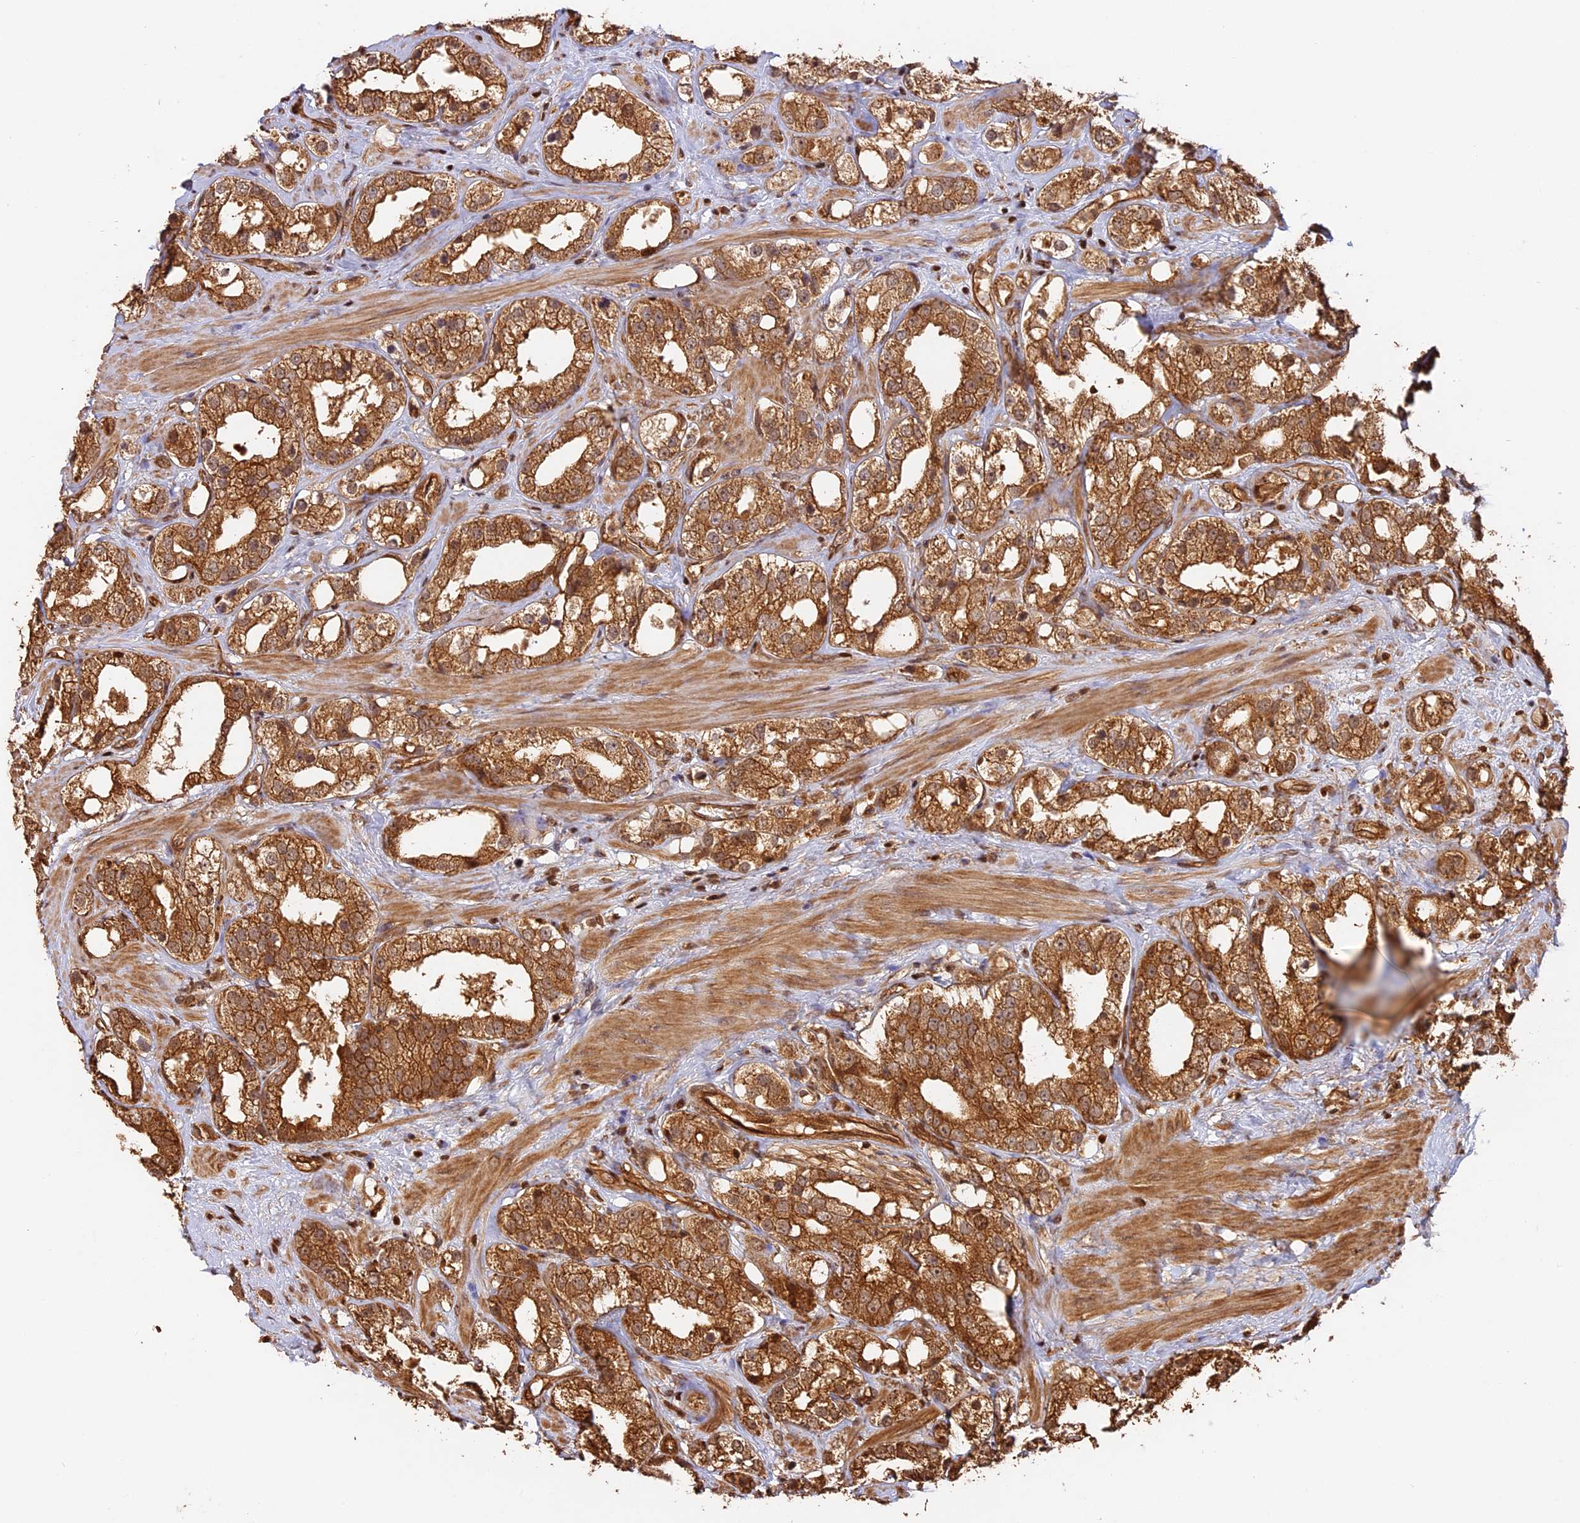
{"staining": {"intensity": "moderate", "quantity": ">75%", "location": "cytoplasmic/membranous"}, "tissue": "prostate cancer", "cell_type": "Tumor cells", "image_type": "cancer", "snomed": [{"axis": "morphology", "description": "Adenocarcinoma, NOS"}, {"axis": "topography", "description": "Prostate"}], "caption": "Protein staining of prostate cancer (adenocarcinoma) tissue exhibits moderate cytoplasmic/membranous expression in approximately >75% of tumor cells.", "gene": "PPP1R37", "patient": {"sex": "male", "age": 79}}